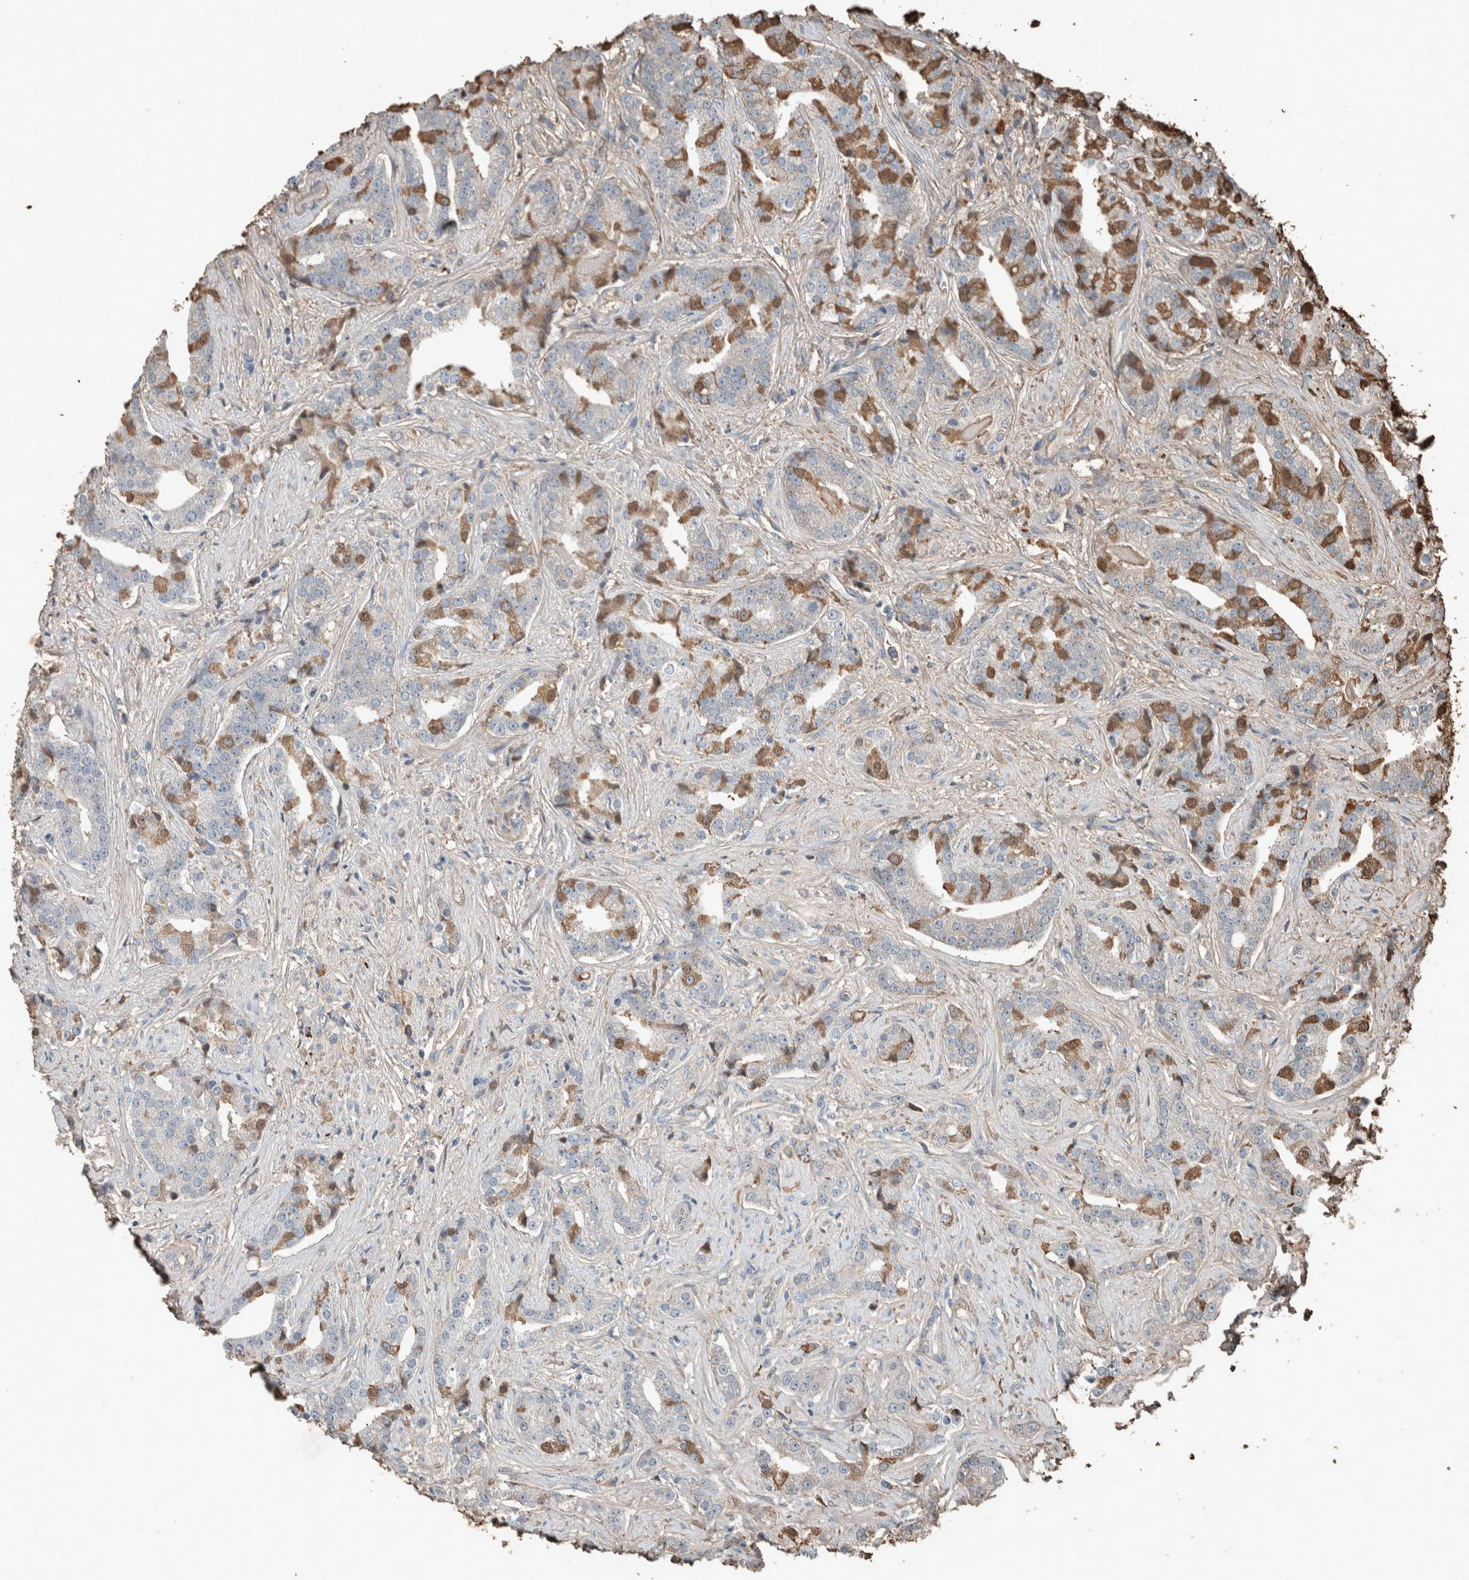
{"staining": {"intensity": "moderate", "quantity": "25%-75%", "location": "cytoplasmic/membranous"}, "tissue": "prostate cancer", "cell_type": "Tumor cells", "image_type": "cancer", "snomed": [{"axis": "morphology", "description": "Adenocarcinoma, Low grade"}, {"axis": "topography", "description": "Prostate"}], "caption": "The immunohistochemical stain highlights moderate cytoplasmic/membranous expression in tumor cells of prostate cancer (adenocarcinoma (low-grade)) tissue.", "gene": "USP34", "patient": {"sex": "male", "age": 67}}